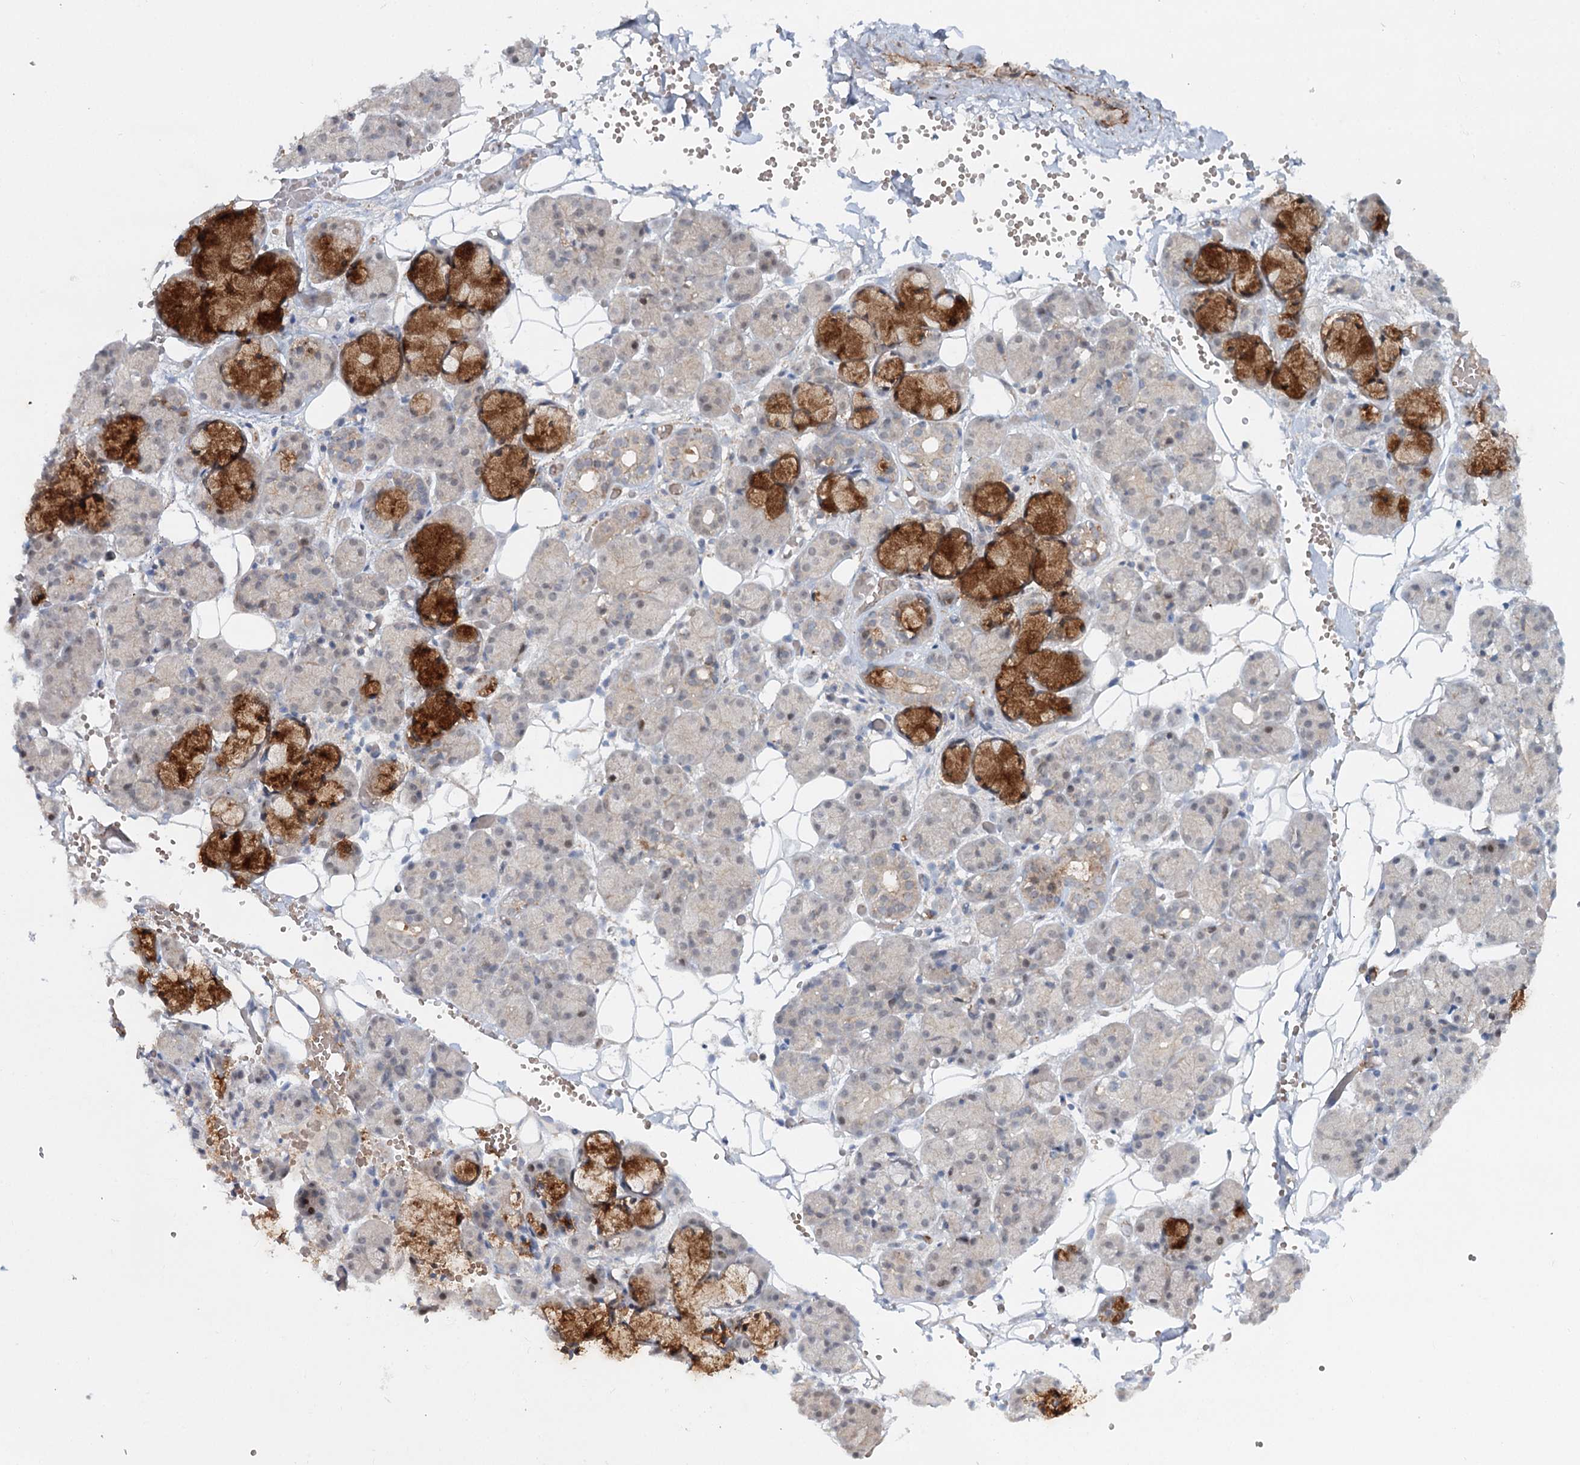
{"staining": {"intensity": "strong", "quantity": "<25%", "location": "cytoplasmic/membranous"}, "tissue": "salivary gland", "cell_type": "Glandular cells", "image_type": "normal", "snomed": [{"axis": "morphology", "description": "Normal tissue, NOS"}, {"axis": "topography", "description": "Salivary gland"}], "caption": "IHC staining of unremarkable salivary gland, which exhibits medium levels of strong cytoplasmic/membranous expression in about <25% of glandular cells indicating strong cytoplasmic/membranous protein expression. The staining was performed using DAB (brown) for protein detection and nuclei were counterstained in hematoxylin (blue).", "gene": "WDR44", "patient": {"sex": "male", "age": 63}}